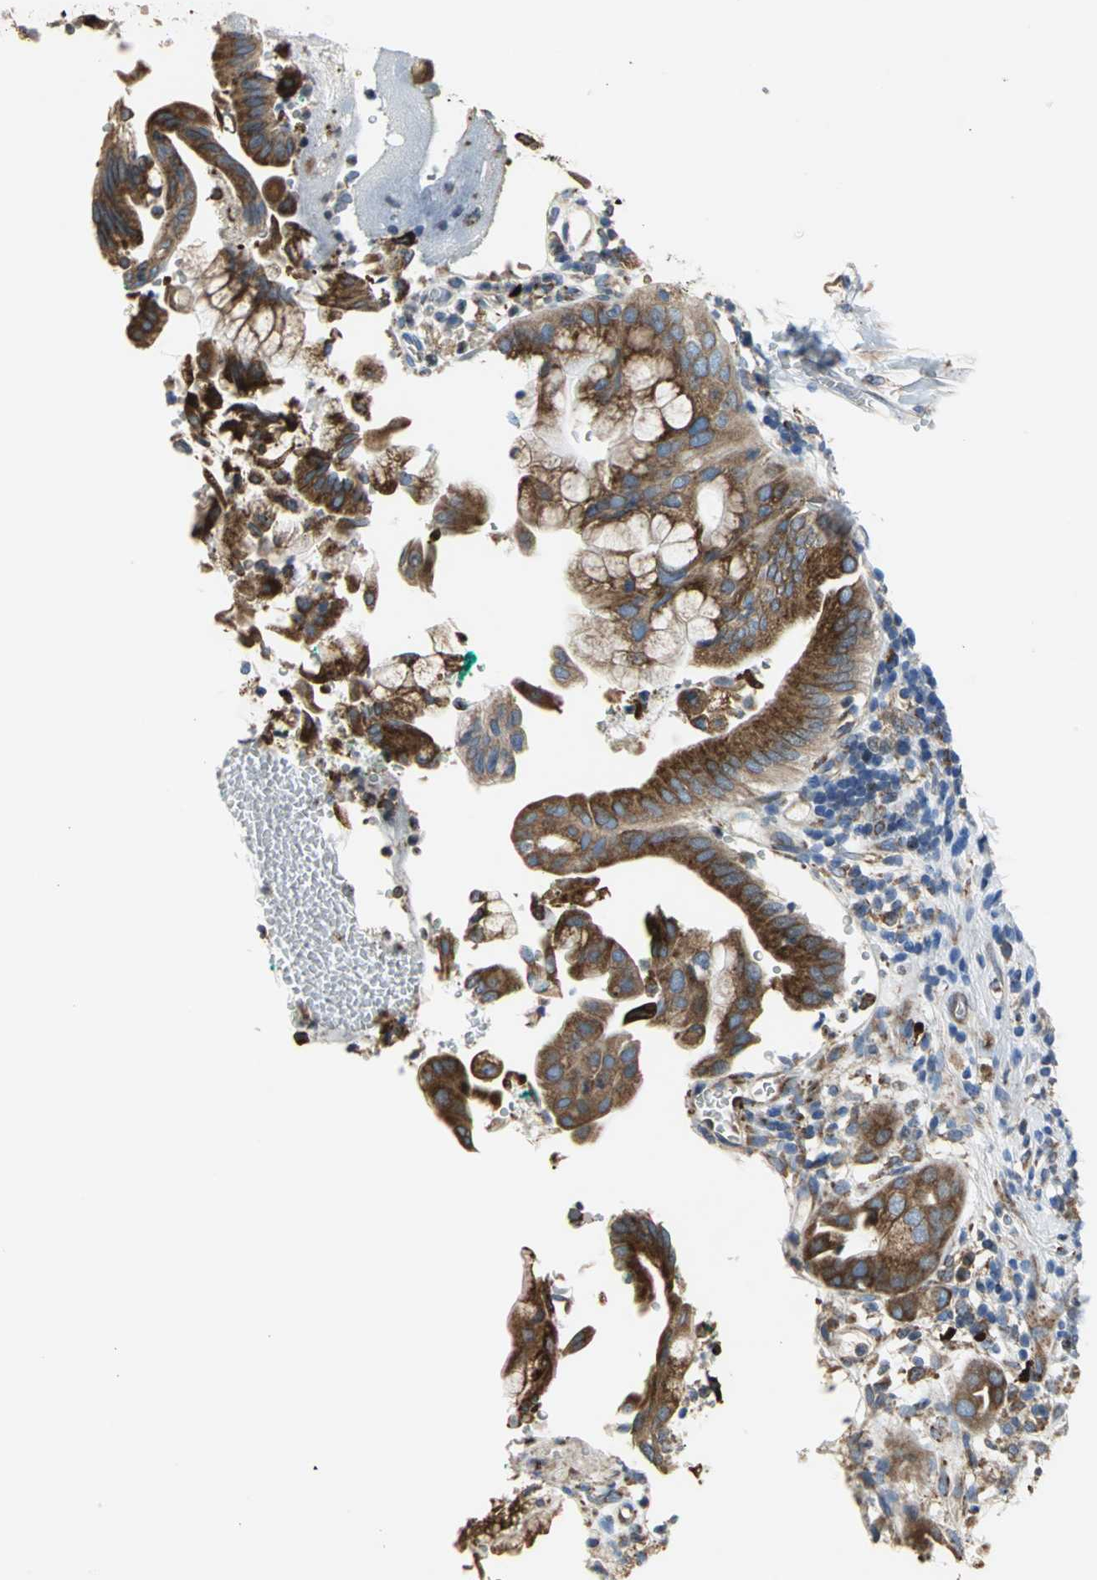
{"staining": {"intensity": "strong", "quantity": ">75%", "location": "cytoplasmic/membranous"}, "tissue": "pancreatic cancer", "cell_type": "Tumor cells", "image_type": "cancer", "snomed": [{"axis": "morphology", "description": "Adenocarcinoma, NOS"}, {"axis": "morphology", "description": "Adenocarcinoma, metastatic, NOS"}, {"axis": "topography", "description": "Lymph node"}, {"axis": "topography", "description": "Pancreas"}, {"axis": "topography", "description": "Duodenum"}], "caption": "Pancreatic cancer was stained to show a protein in brown. There is high levels of strong cytoplasmic/membranous expression in about >75% of tumor cells.", "gene": "SDF2L1", "patient": {"sex": "female", "age": 64}}